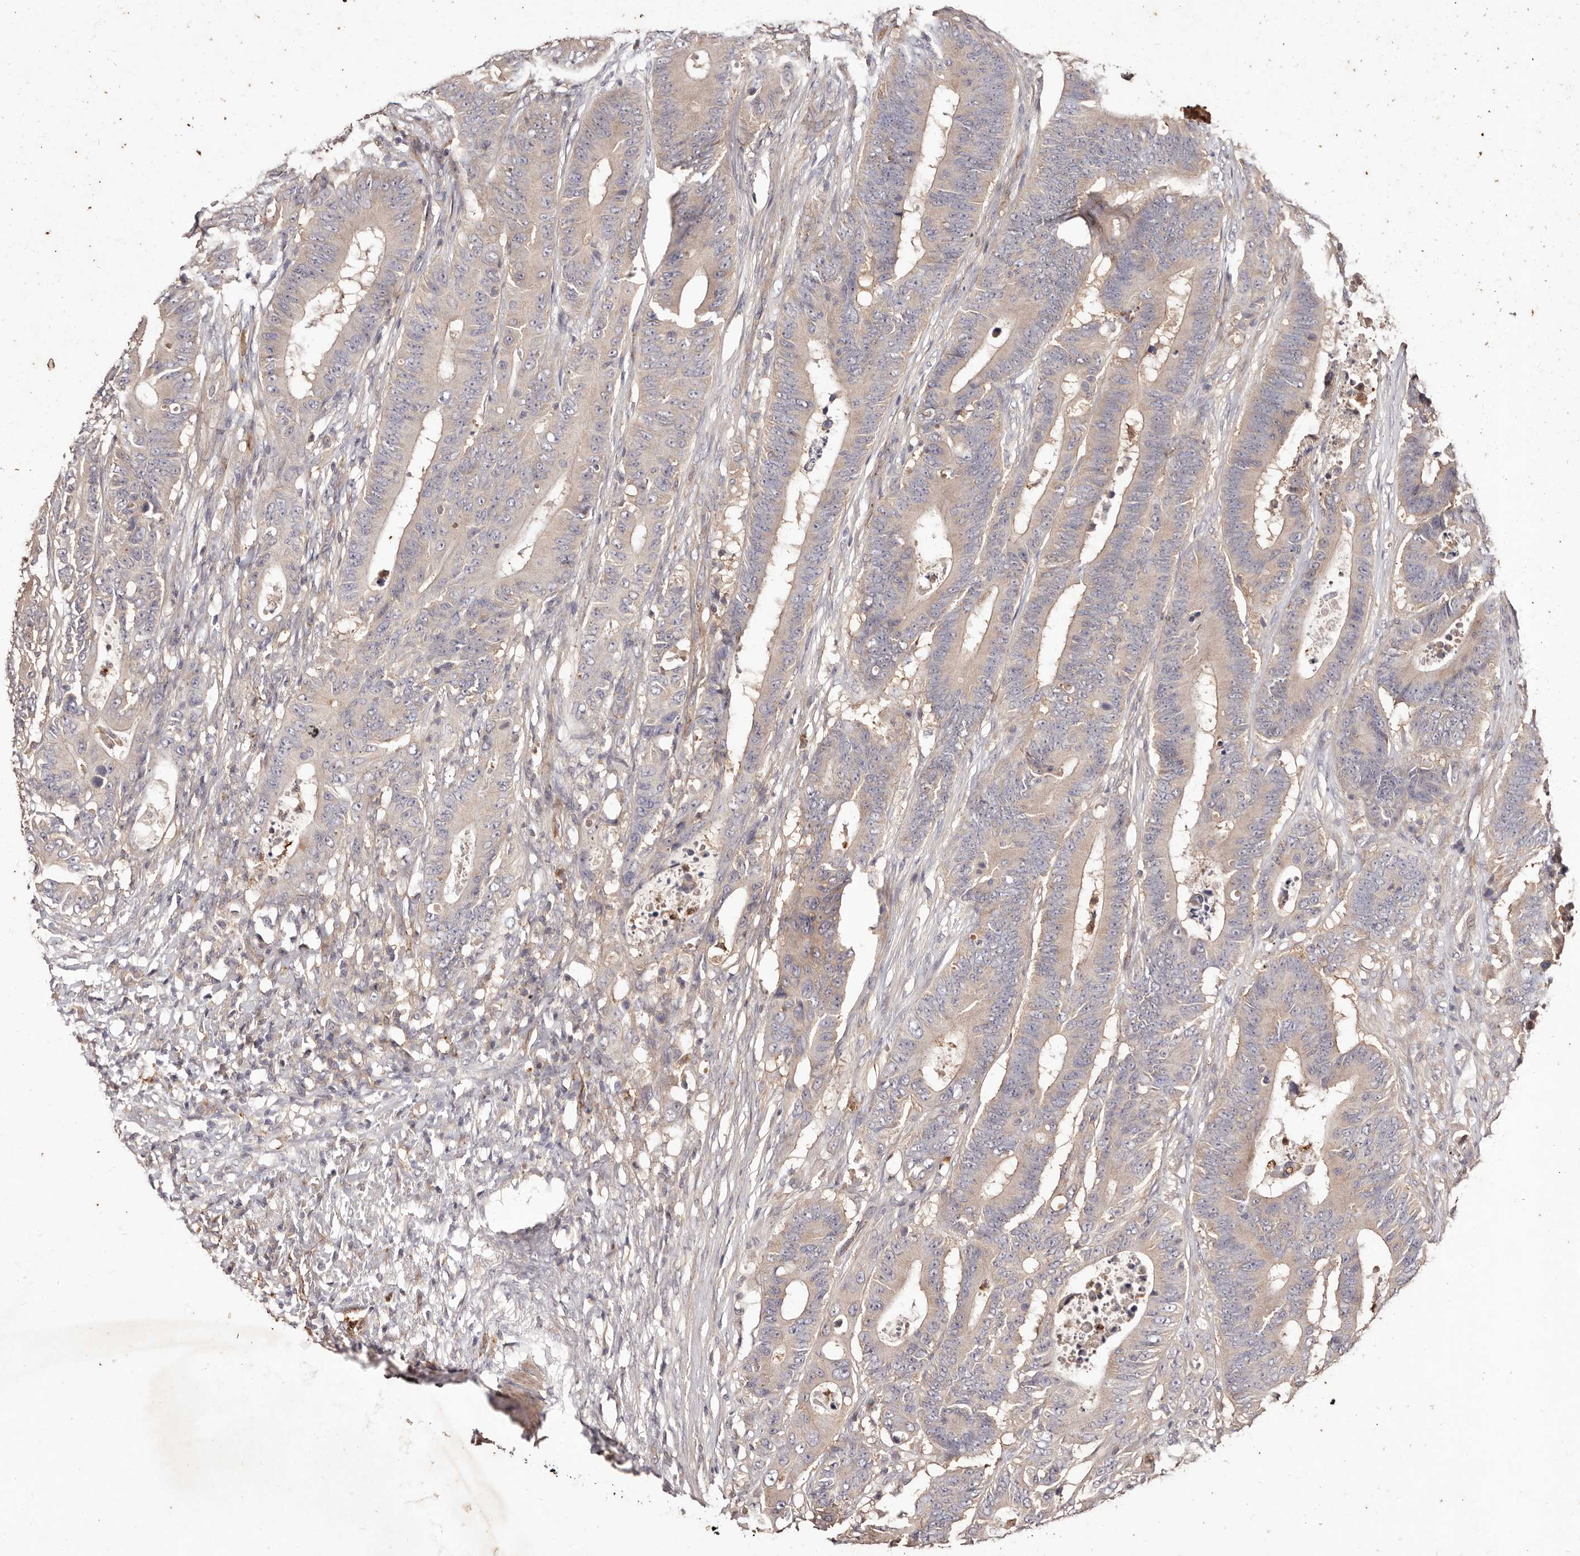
{"staining": {"intensity": "weak", "quantity": "<25%", "location": "cytoplasmic/membranous"}, "tissue": "colorectal cancer", "cell_type": "Tumor cells", "image_type": "cancer", "snomed": [{"axis": "morphology", "description": "Adenocarcinoma, NOS"}, {"axis": "topography", "description": "Colon"}], "caption": "A photomicrograph of human colorectal adenocarcinoma is negative for staining in tumor cells. (Immunohistochemistry, brightfield microscopy, high magnification).", "gene": "CCL14", "patient": {"sex": "male", "age": 83}}